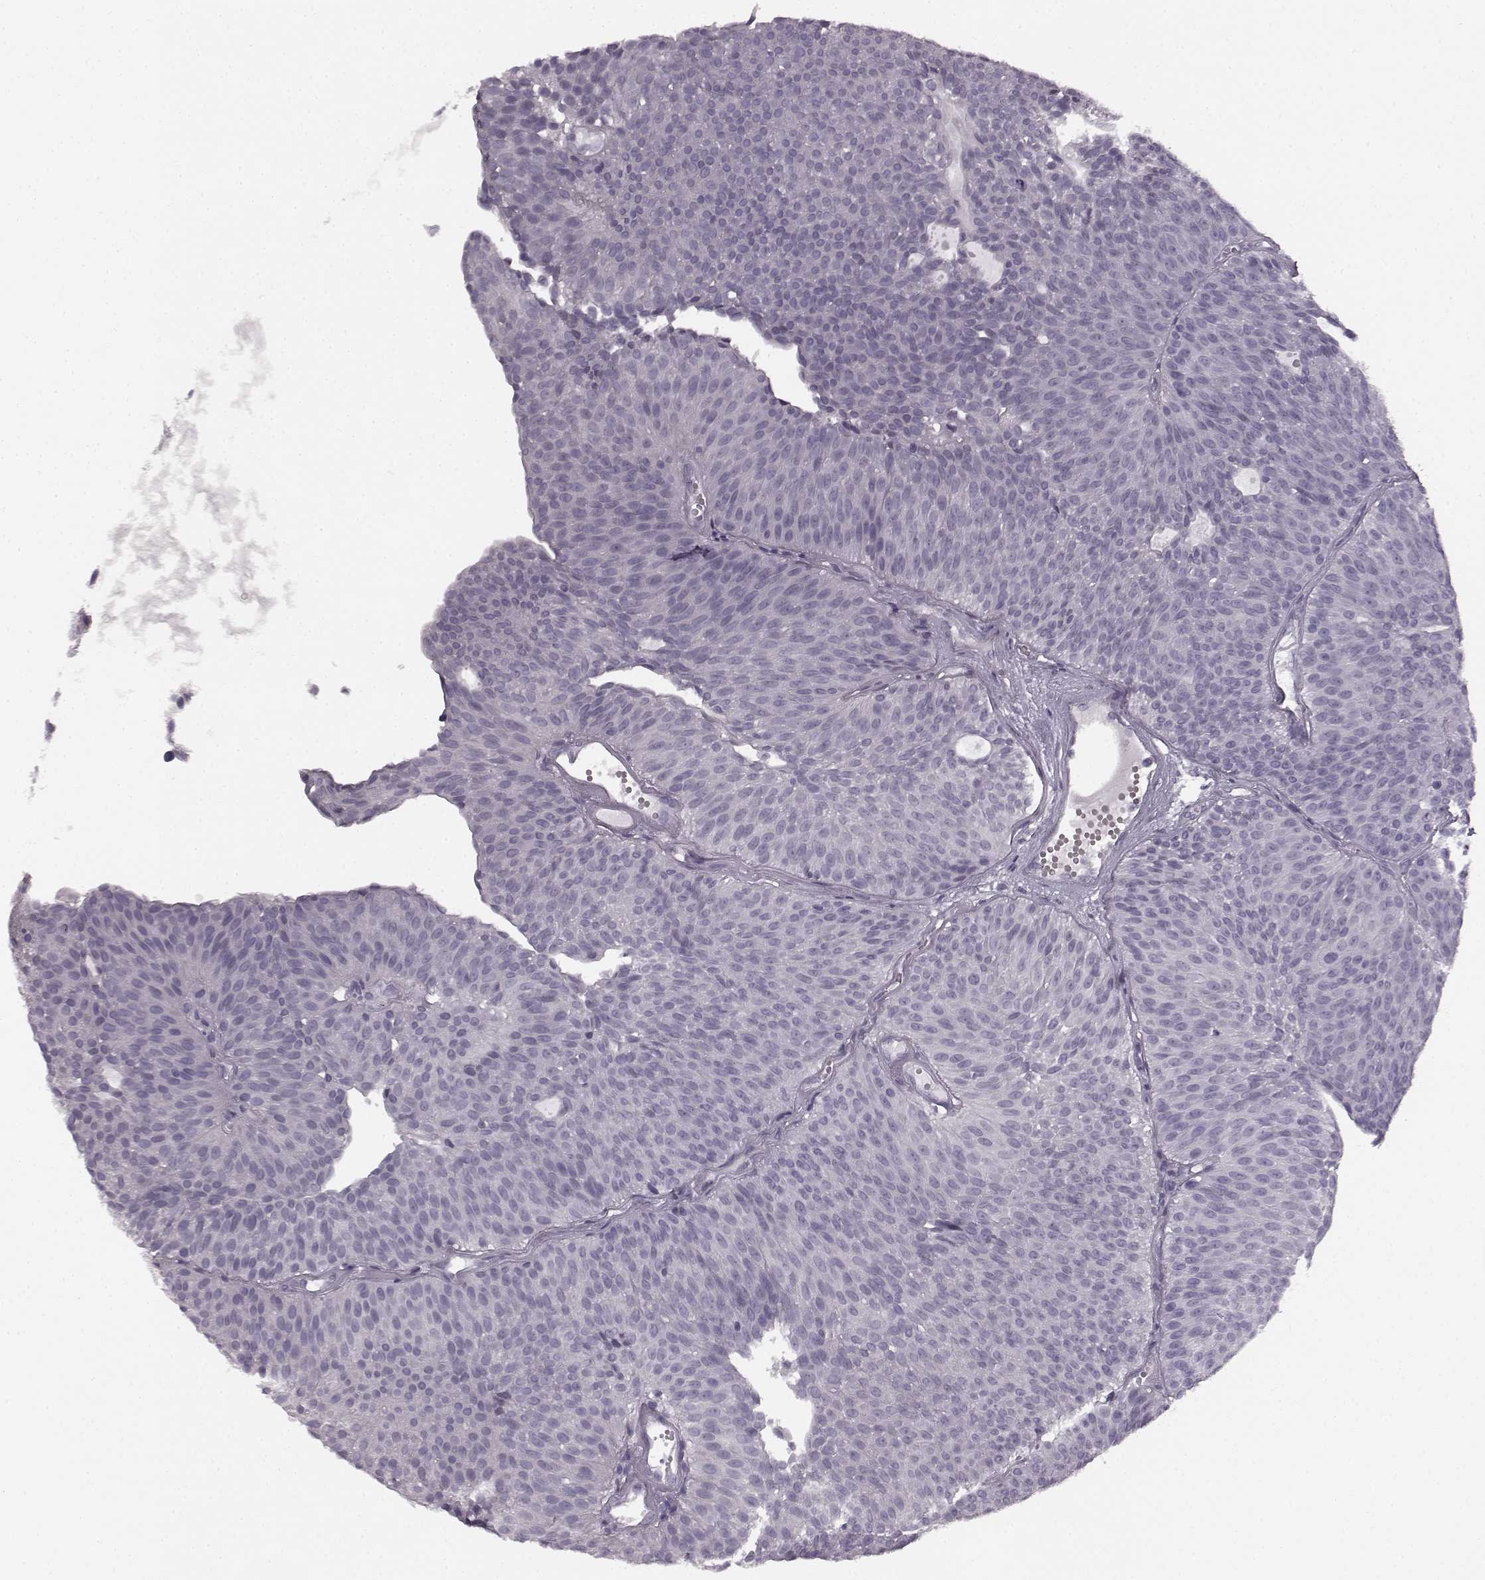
{"staining": {"intensity": "negative", "quantity": "none", "location": "none"}, "tissue": "urothelial cancer", "cell_type": "Tumor cells", "image_type": "cancer", "snomed": [{"axis": "morphology", "description": "Urothelial carcinoma, Low grade"}, {"axis": "topography", "description": "Urinary bladder"}], "caption": "The IHC histopathology image has no significant staining in tumor cells of low-grade urothelial carcinoma tissue.", "gene": "SEMG2", "patient": {"sex": "male", "age": 63}}